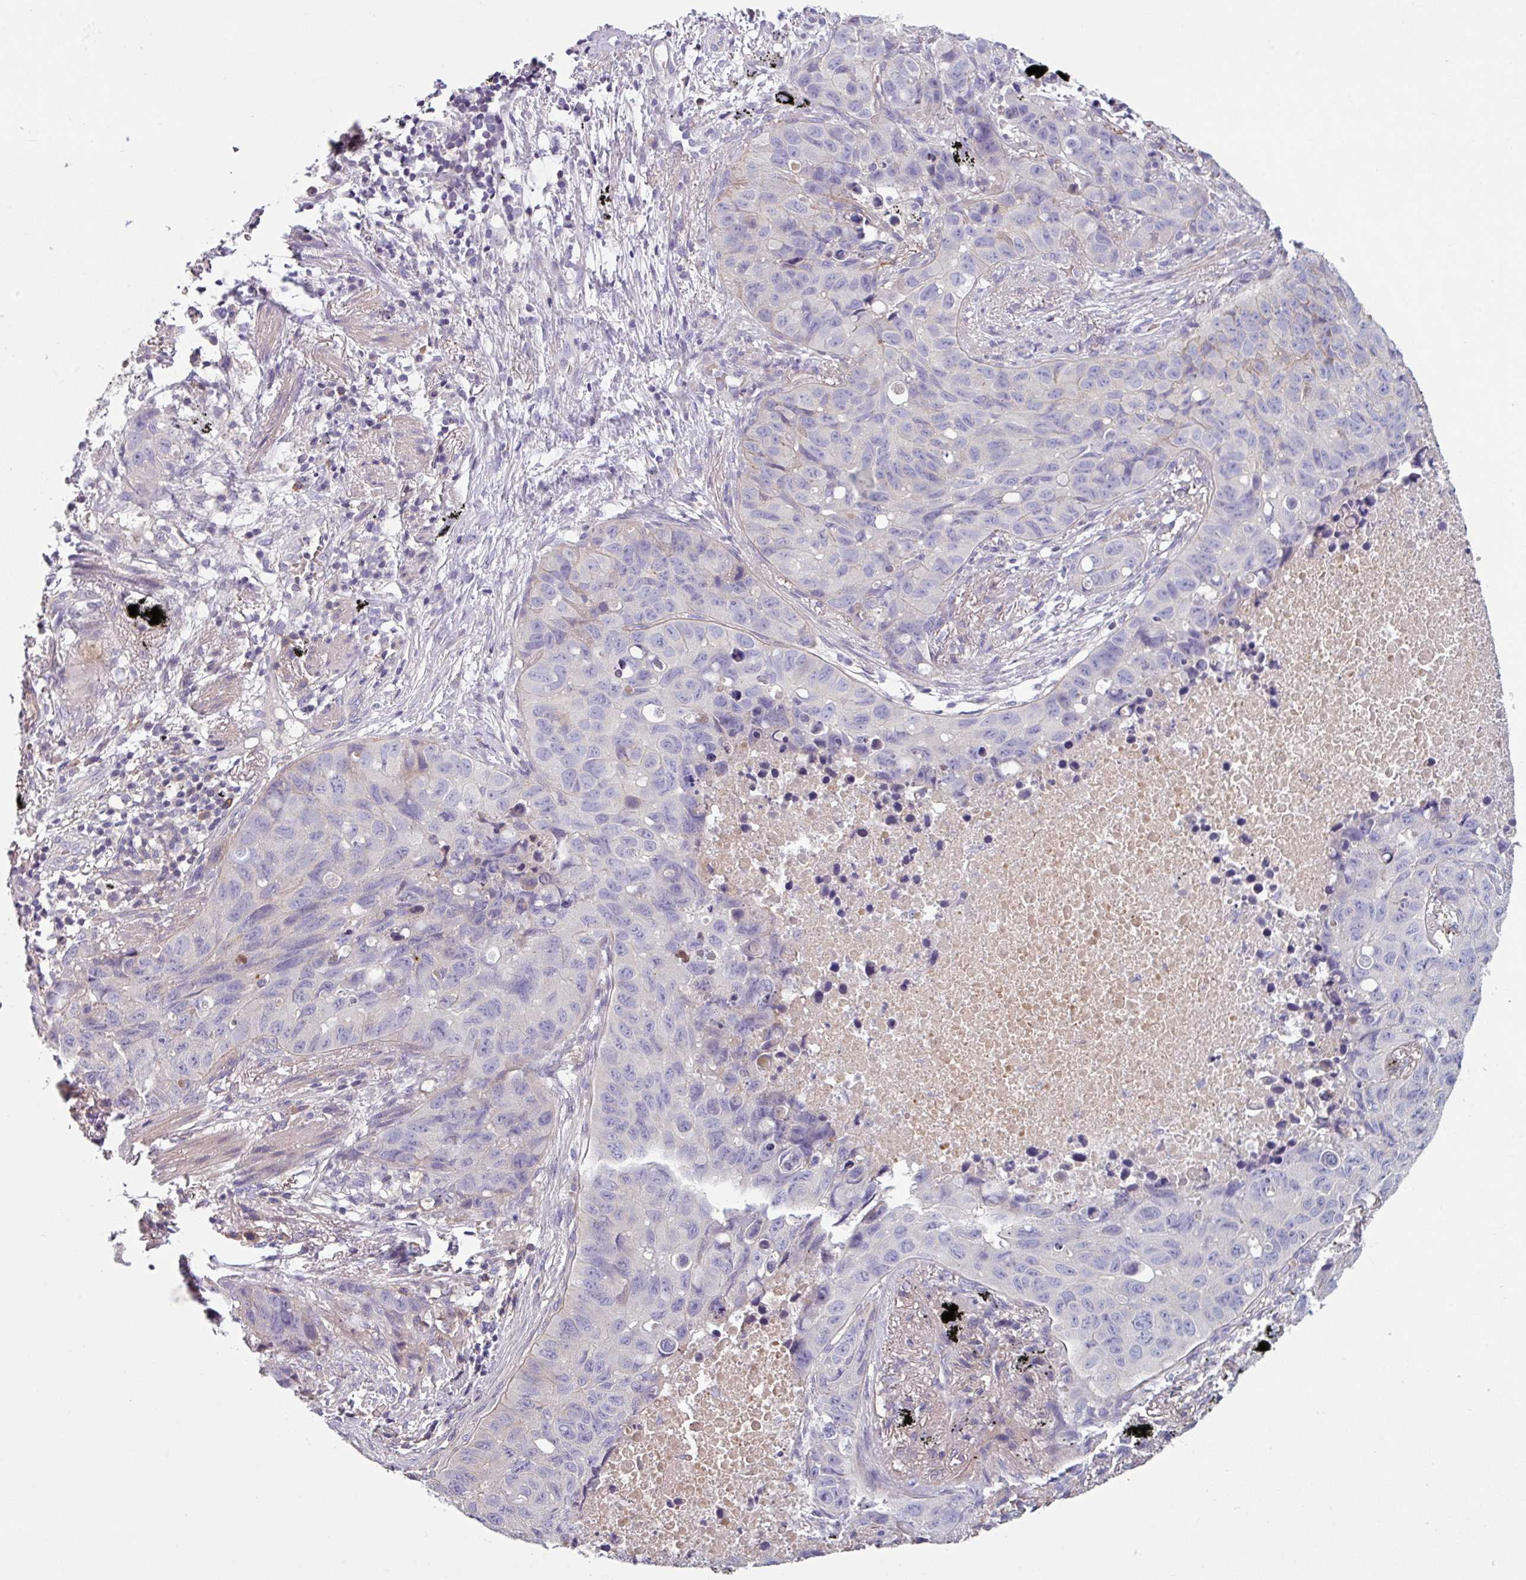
{"staining": {"intensity": "negative", "quantity": "none", "location": "none"}, "tissue": "lung cancer", "cell_type": "Tumor cells", "image_type": "cancer", "snomed": [{"axis": "morphology", "description": "Squamous cell carcinoma, NOS"}, {"axis": "topography", "description": "Lung"}], "caption": "A high-resolution histopathology image shows immunohistochemistry staining of squamous cell carcinoma (lung), which shows no significant positivity in tumor cells.", "gene": "TMEM132A", "patient": {"sex": "male", "age": 60}}